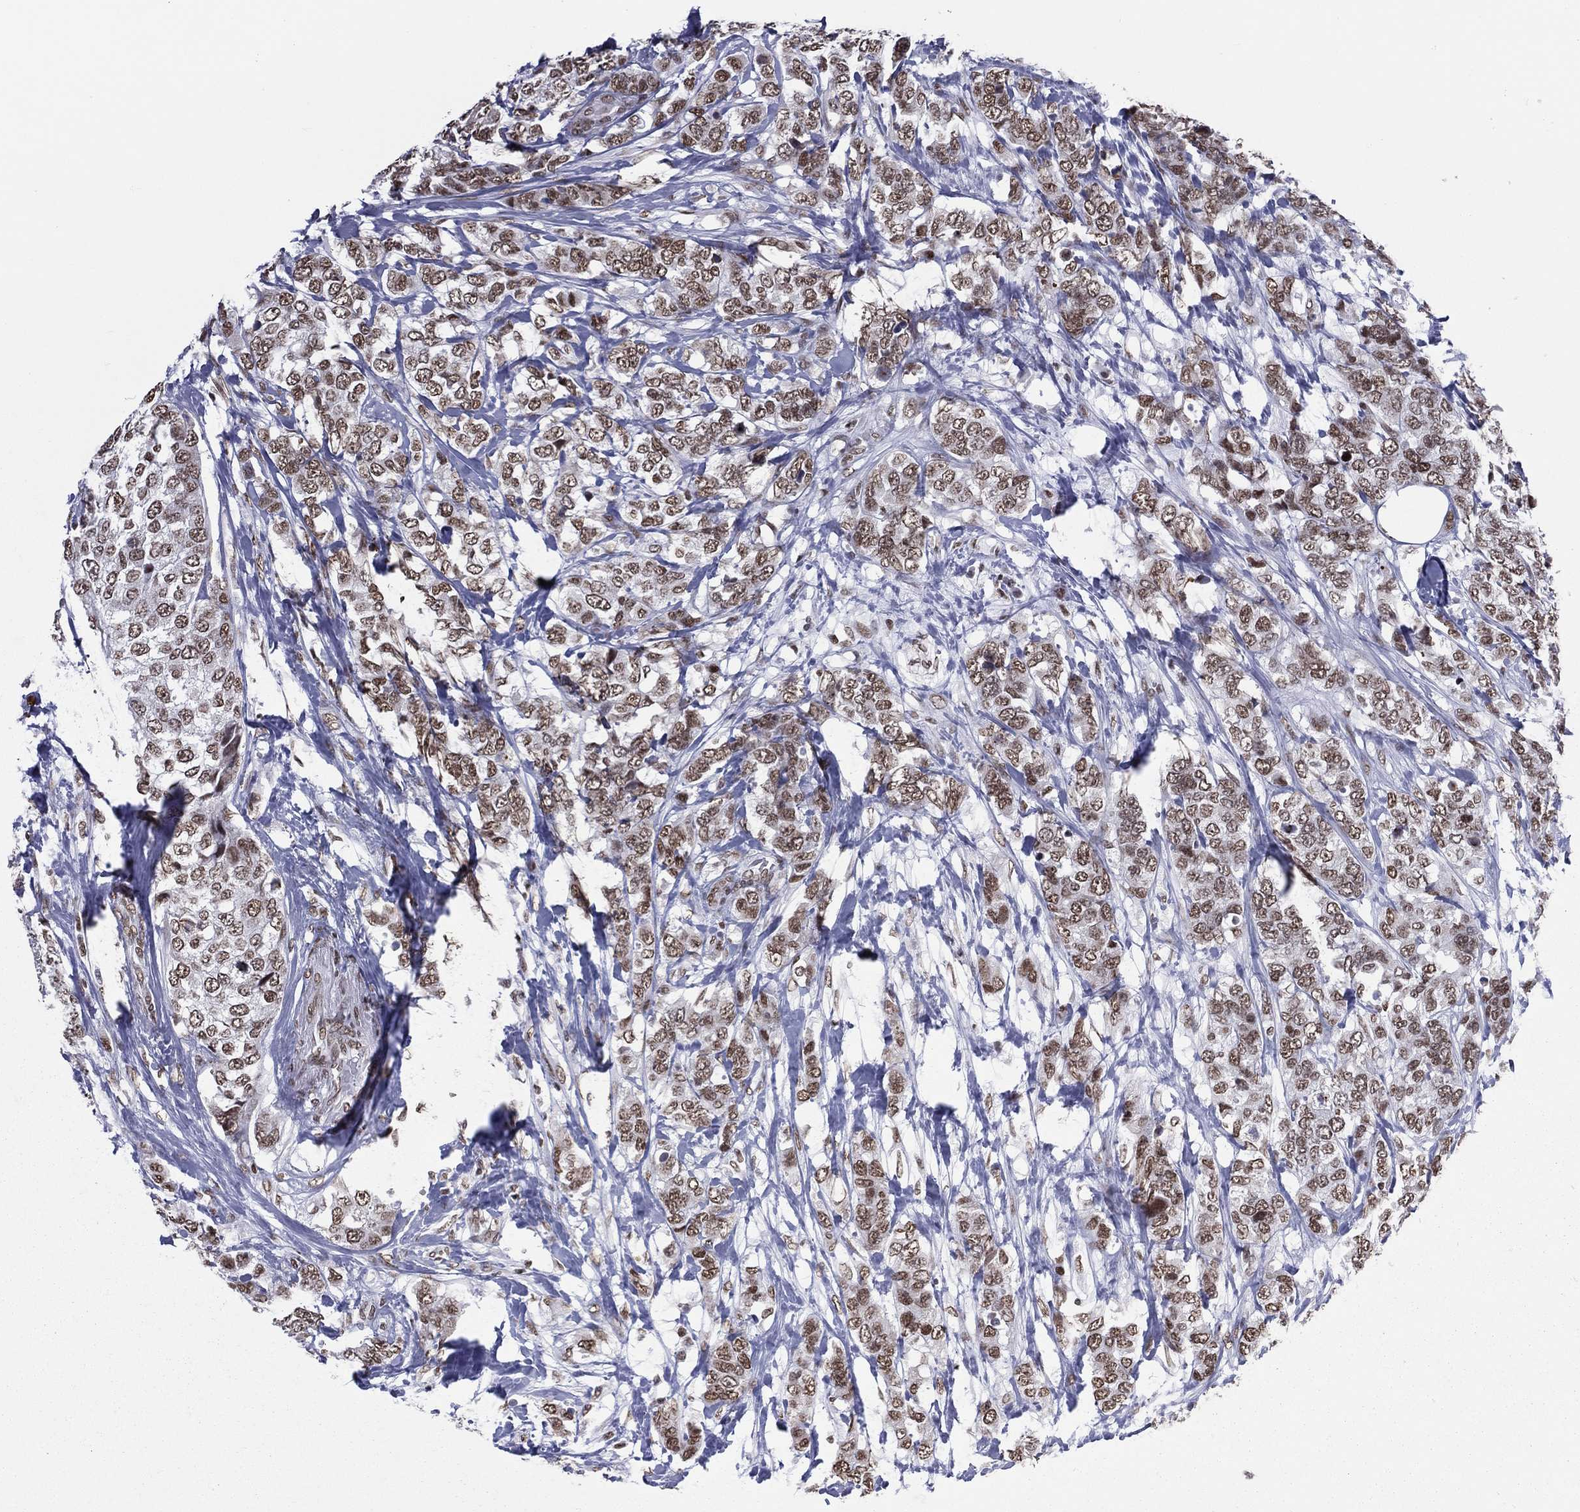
{"staining": {"intensity": "moderate", "quantity": ">75%", "location": "nuclear"}, "tissue": "breast cancer", "cell_type": "Tumor cells", "image_type": "cancer", "snomed": [{"axis": "morphology", "description": "Lobular carcinoma"}, {"axis": "topography", "description": "Breast"}], "caption": "Brown immunohistochemical staining in human breast lobular carcinoma shows moderate nuclear expression in approximately >75% of tumor cells.", "gene": "ZNF7", "patient": {"sex": "female", "age": 59}}